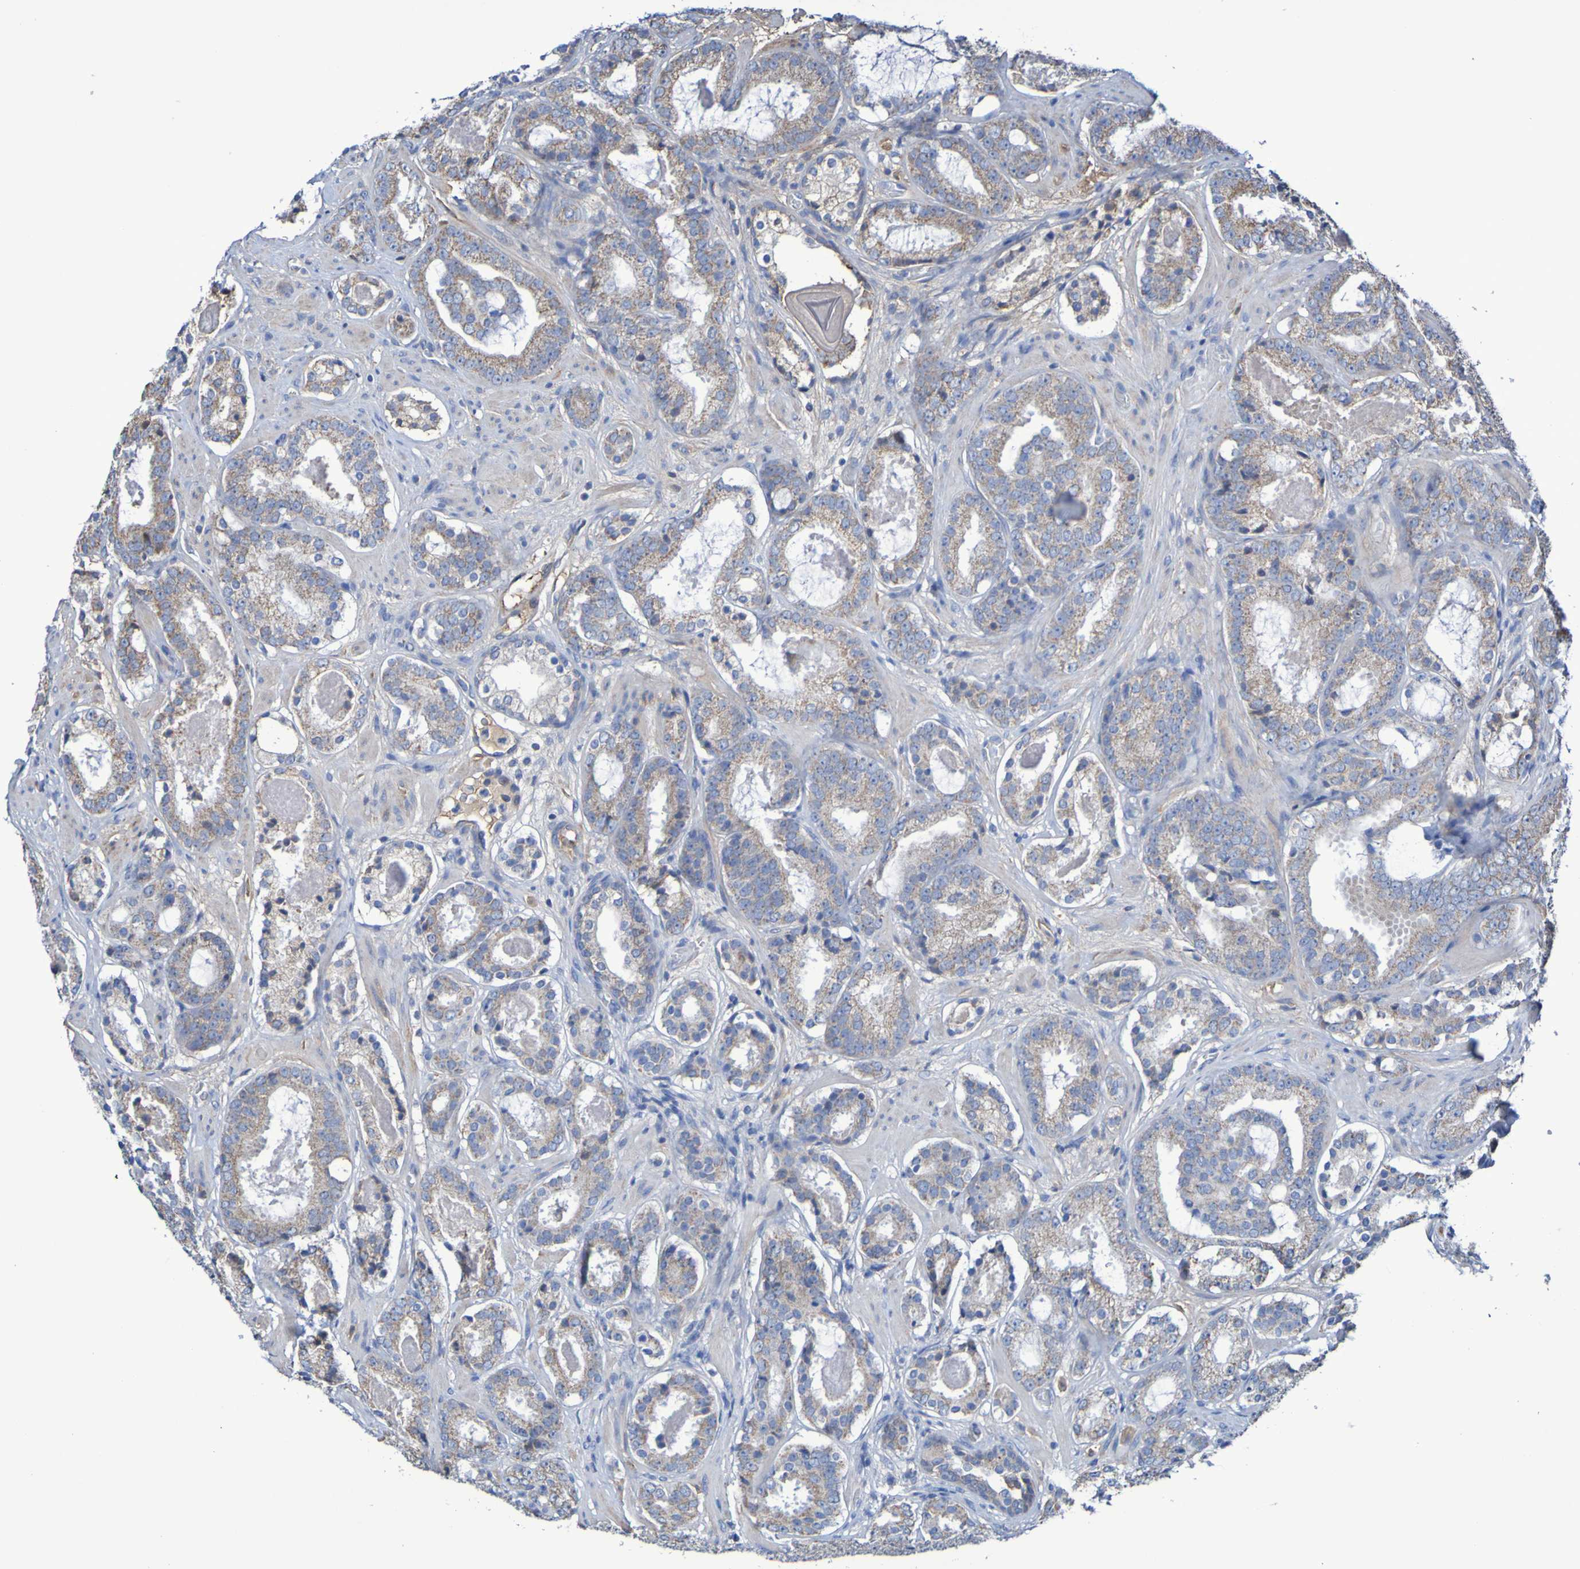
{"staining": {"intensity": "weak", "quantity": ">75%", "location": "cytoplasmic/membranous"}, "tissue": "prostate cancer", "cell_type": "Tumor cells", "image_type": "cancer", "snomed": [{"axis": "morphology", "description": "Adenocarcinoma, Low grade"}, {"axis": "topography", "description": "Prostate"}], "caption": "Weak cytoplasmic/membranous staining is seen in approximately >75% of tumor cells in low-grade adenocarcinoma (prostate). Immunohistochemistry stains the protein in brown and the nuclei are stained blue.", "gene": "CNTN2", "patient": {"sex": "male", "age": 69}}